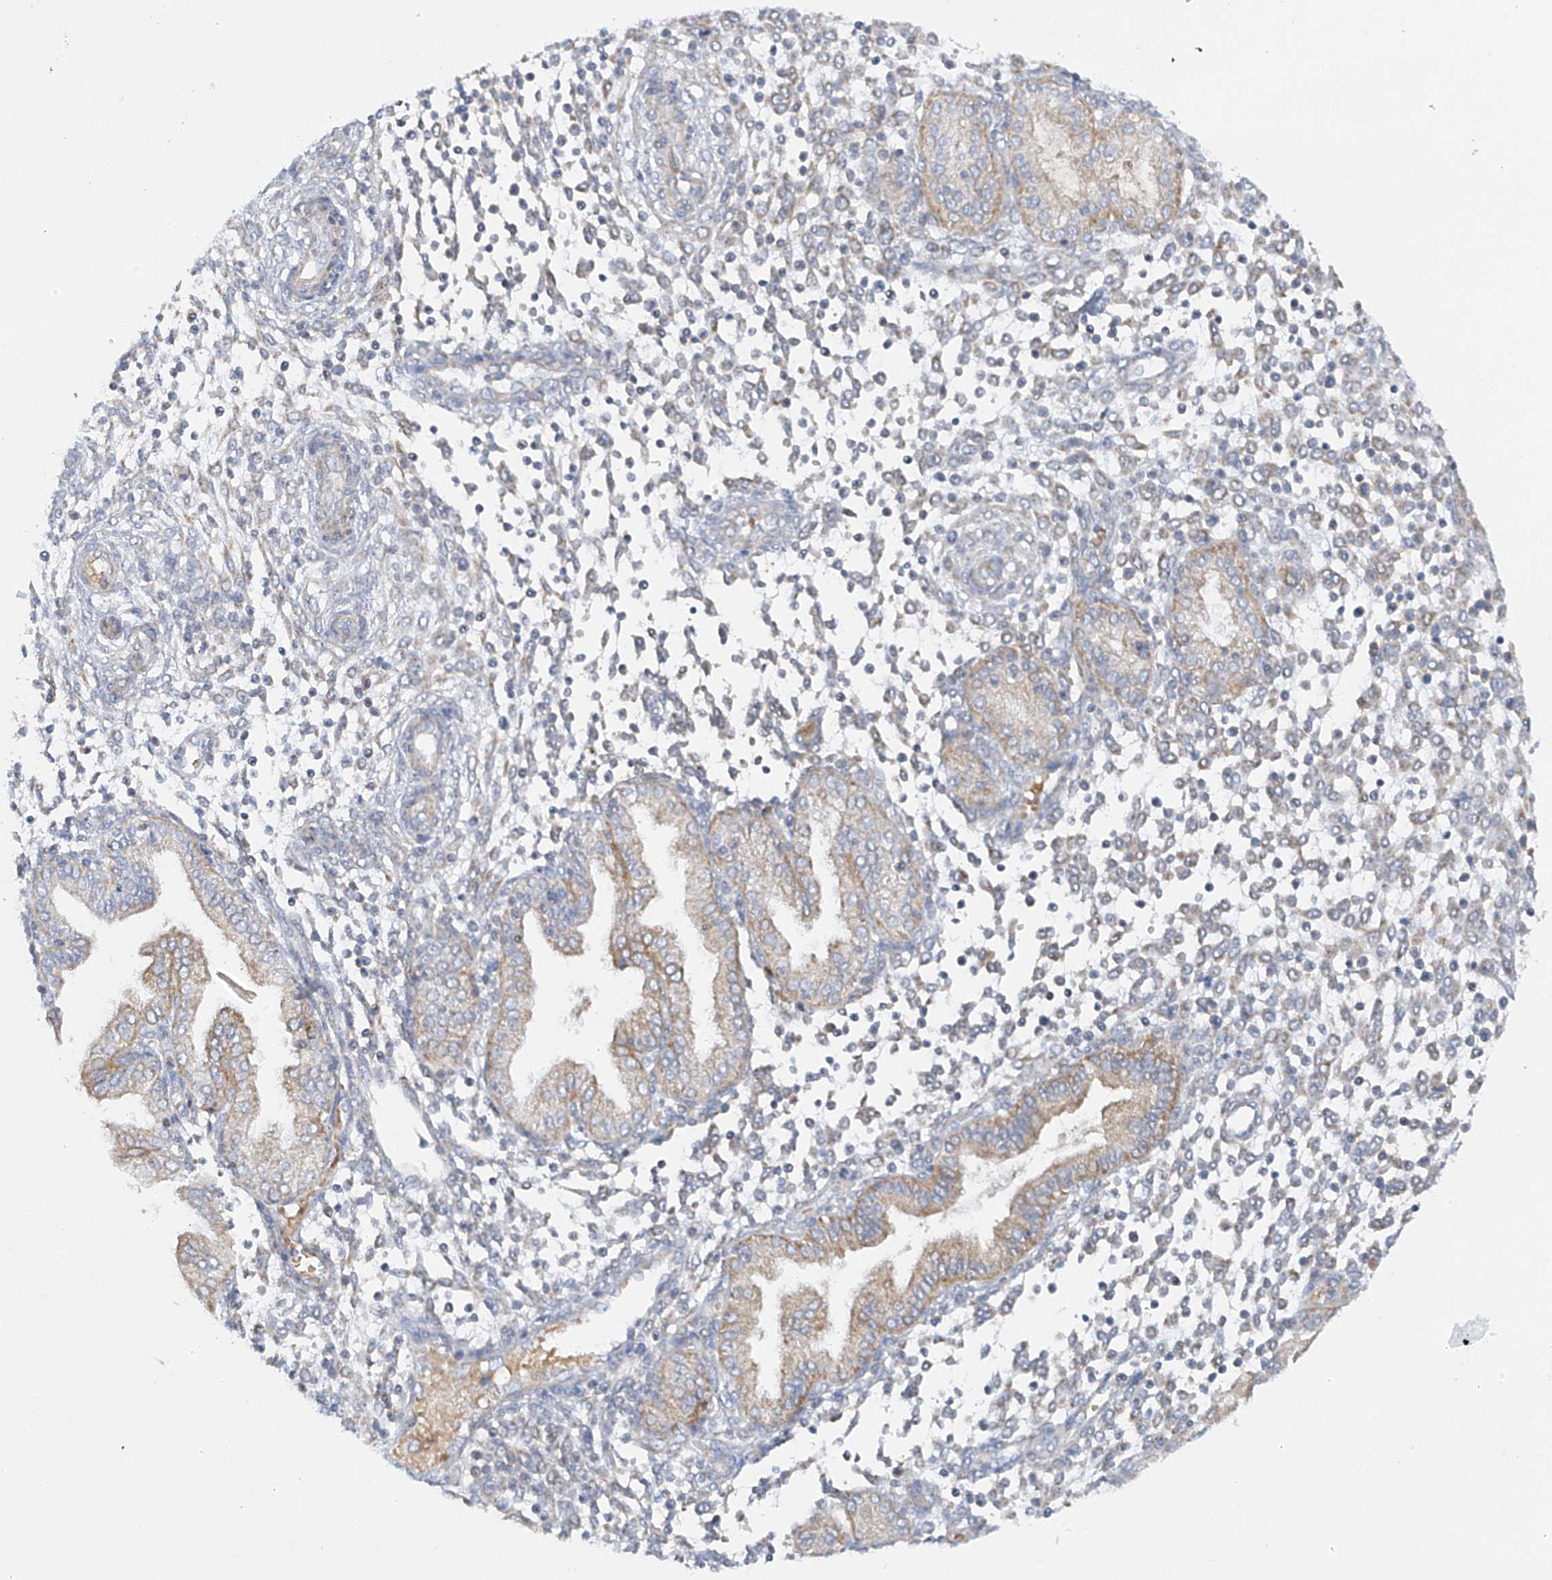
{"staining": {"intensity": "negative", "quantity": "none", "location": "none"}, "tissue": "endometrium", "cell_type": "Cells in endometrial stroma", "image_type": "normal", "snomed": [{"axis": "morphology", "description": "Normal tissue, NOS"}, {"axis": "topography", "description": "Endometrium"}], "caption": "An IHC histopathology image of unremarkable endometrium is shown. There is no staining in cells in endometrial stroma of endometrium. (Brightfield microscopy of DAB immunohistochemistry (IHC) at high magnification).", "gene": "METTL18", "patient": {"sex": "female", "age": 53}}